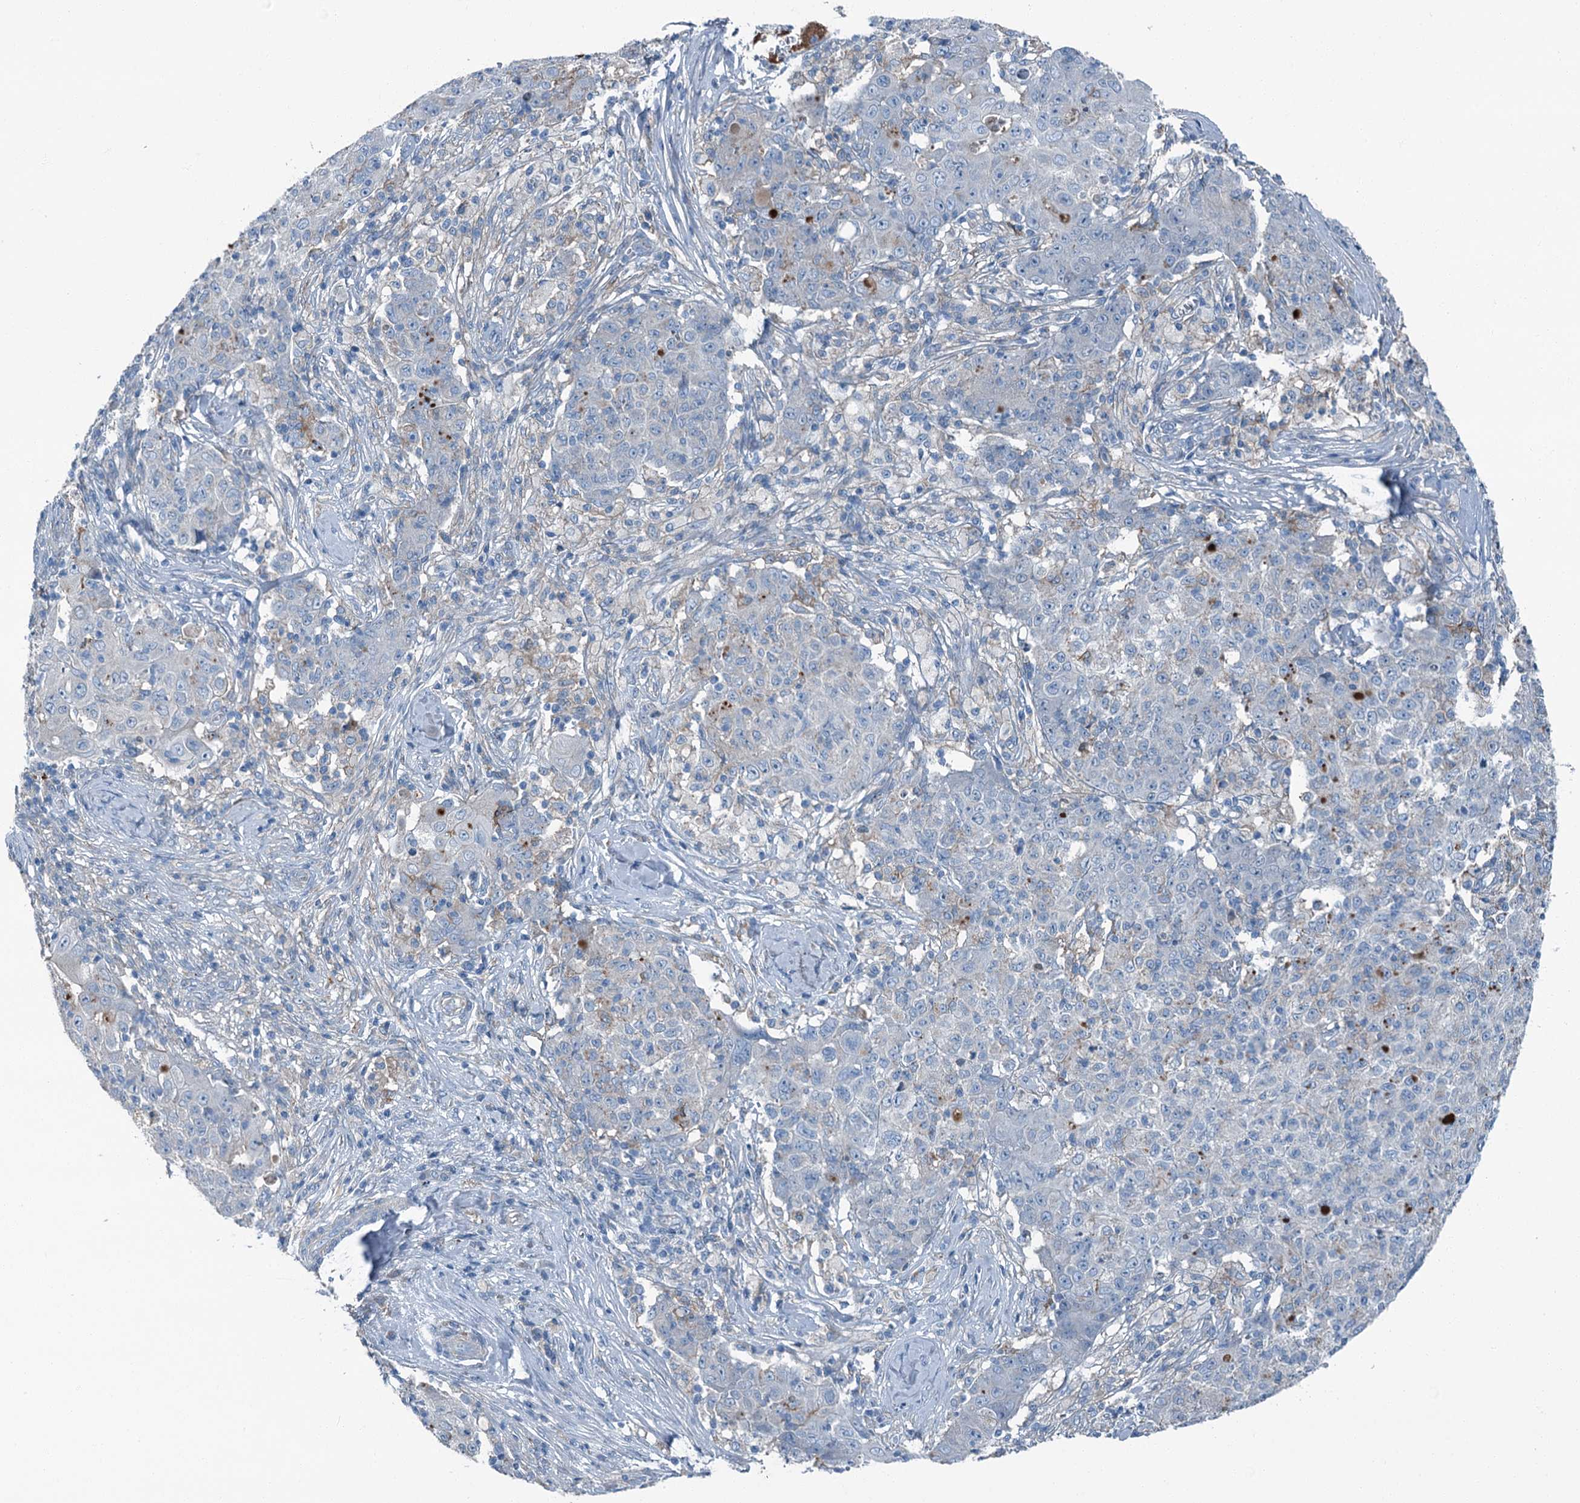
{"staining": {"intensity": "negative", "quantity": "none", "location": "none"}, "tissue": "ovarian cancer", "cell_type": "Tumor cells", "image_type": "cancer", "snomed": [{"axis": "morphology", "description": "Carcinoma, endometroid"}, {"axis": "topography", "description": "Ovary"}], "caption": "Human endometroid carcinoma (ovarian) stained for a protein using immunohistochemistry displays no staining in tumor cells.", "gene": "AXL", "patient": {"sex": "female", "age": 42}}